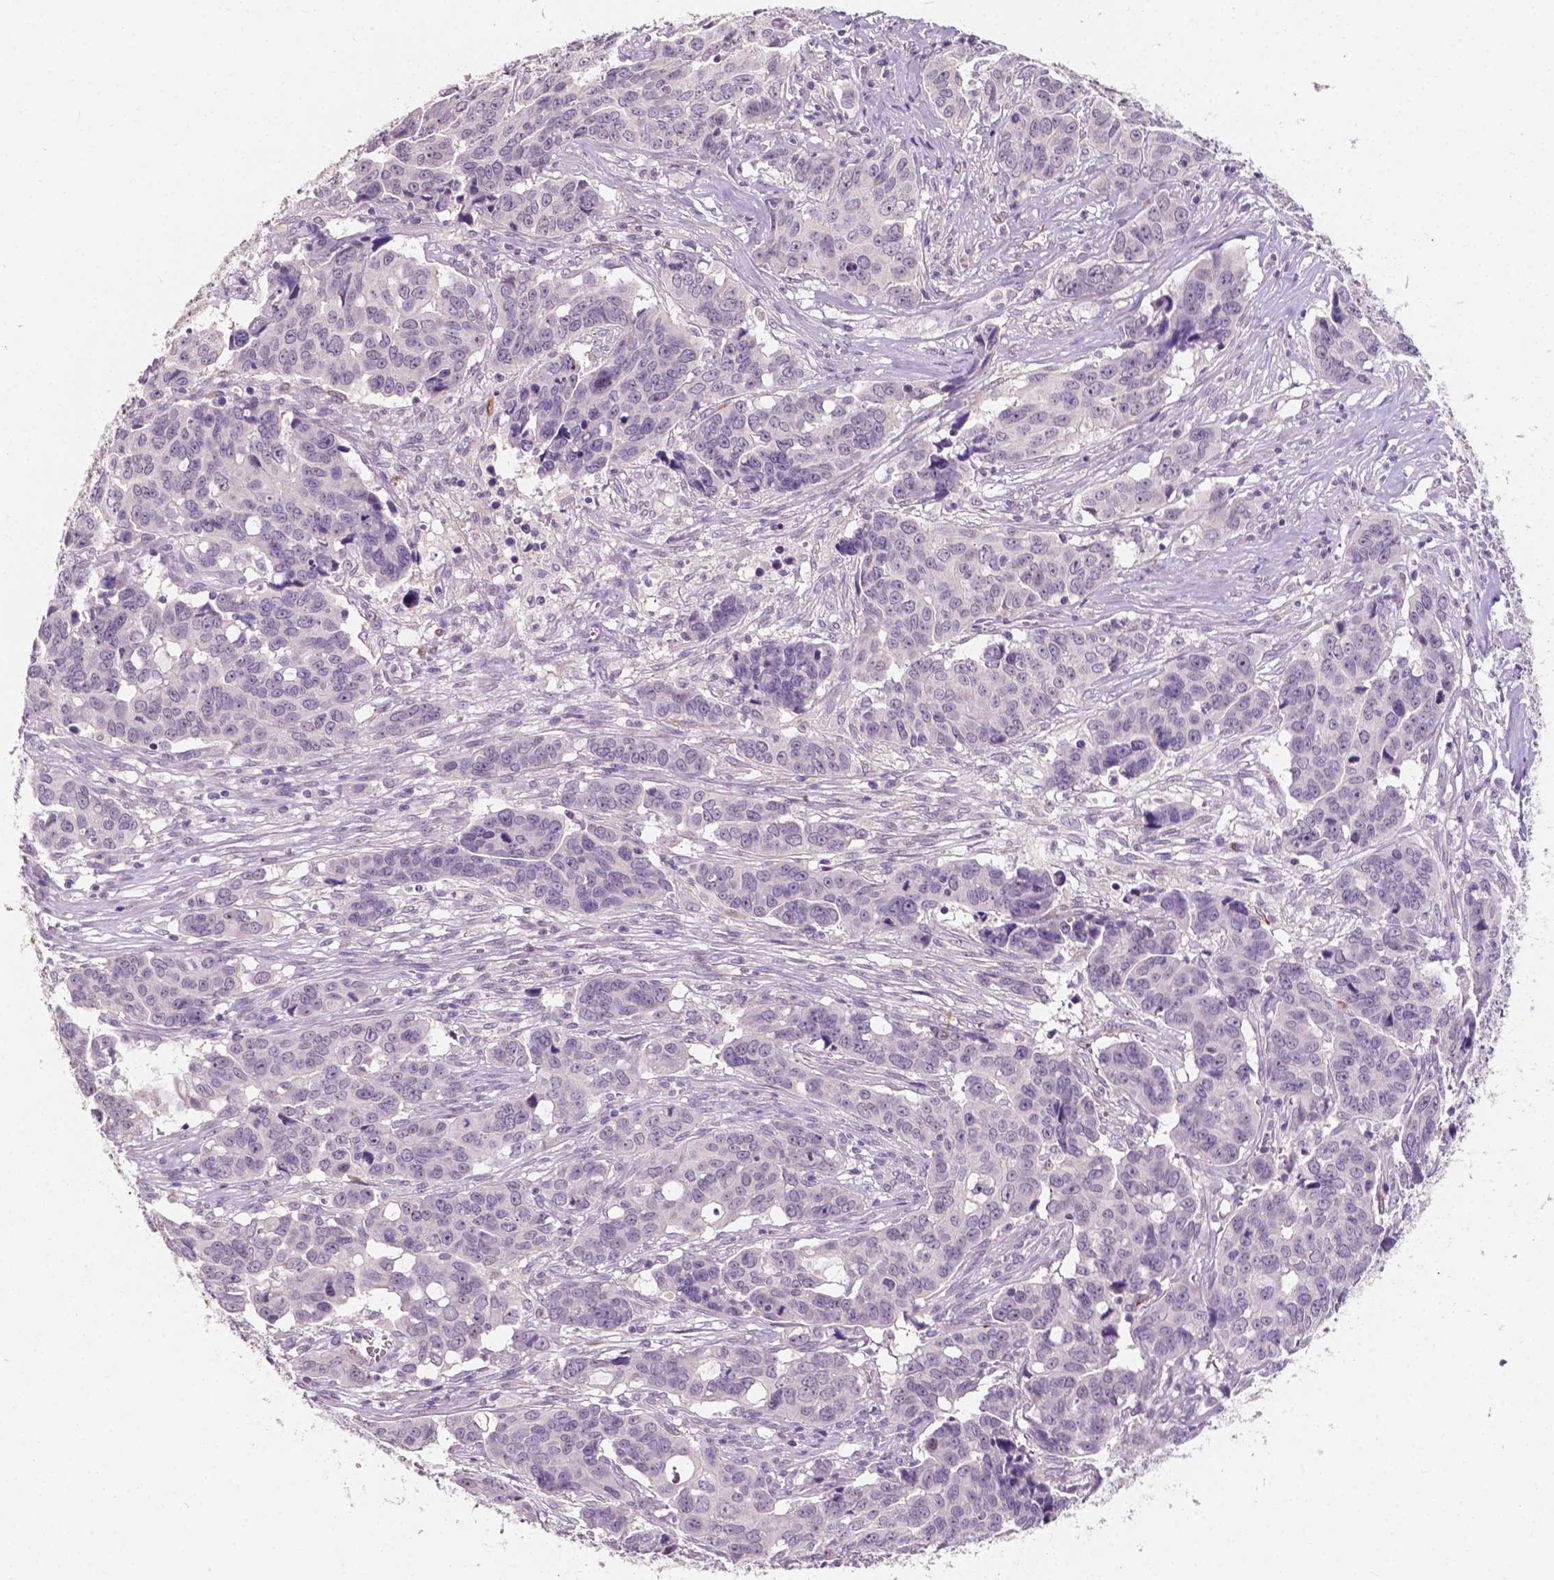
{"staining": {"intensity": "negative", "quantity": "none", "location": "none"}, "tissue": "ovarian cancer", "cell_type": "Tumor cells", "image_type": "cancer", "snomed": [{"axis": "morphology", "description": "Carcinoma, endometroid"}, {"axis": "topography", "description": "Ovary"}], "caption": "IHC of human ovarian cancer demonstrates no staining in tumor cells.", "gene": "SIRT2", "patient": {"sex": "female", "age": 78}}